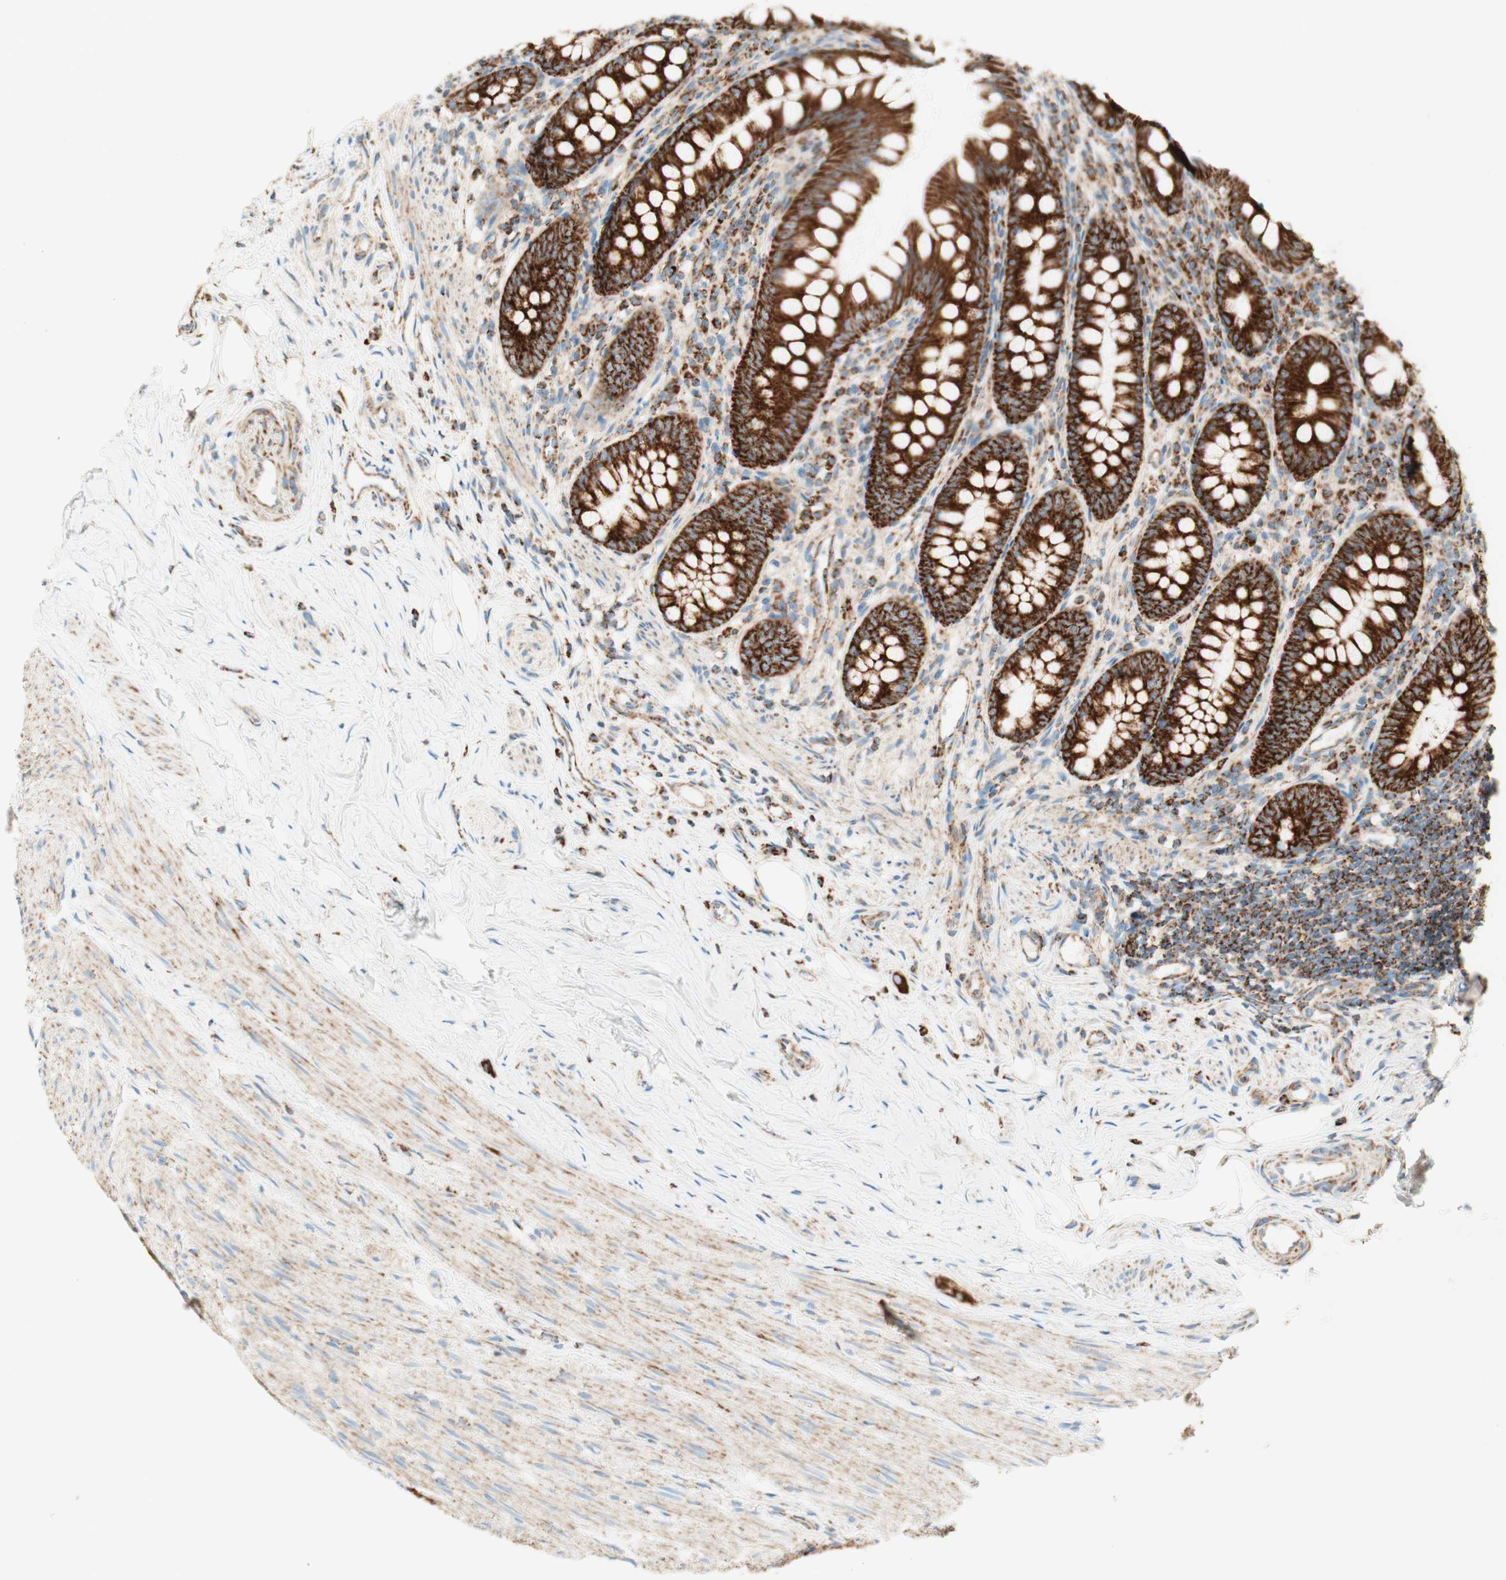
{"staining": {"intensity": "strong", "quantity": ">75%", "location": "cytoplasmic/membranous"}, "tissue": "appendix", "cell_type": "Glandular cells", "image_type": "normal", "snomed": [{"axis": "morphology", "description": "Normal tissue, NOS"}, {"axis": "topography", "description": "Appendix"}], "caption": "Immunohistochemical staining of benign human appendix demonstrates high levels of strong cytoplasmic/membranous positivity in approximately >75% of glandular cells. The protein is stained brown, and the nuclei are stained in blue (DAB IHC with brightfield microscopy, high magnification).", "gene": "TOMM20", "patient": {"sex": "female", "age": 77}}